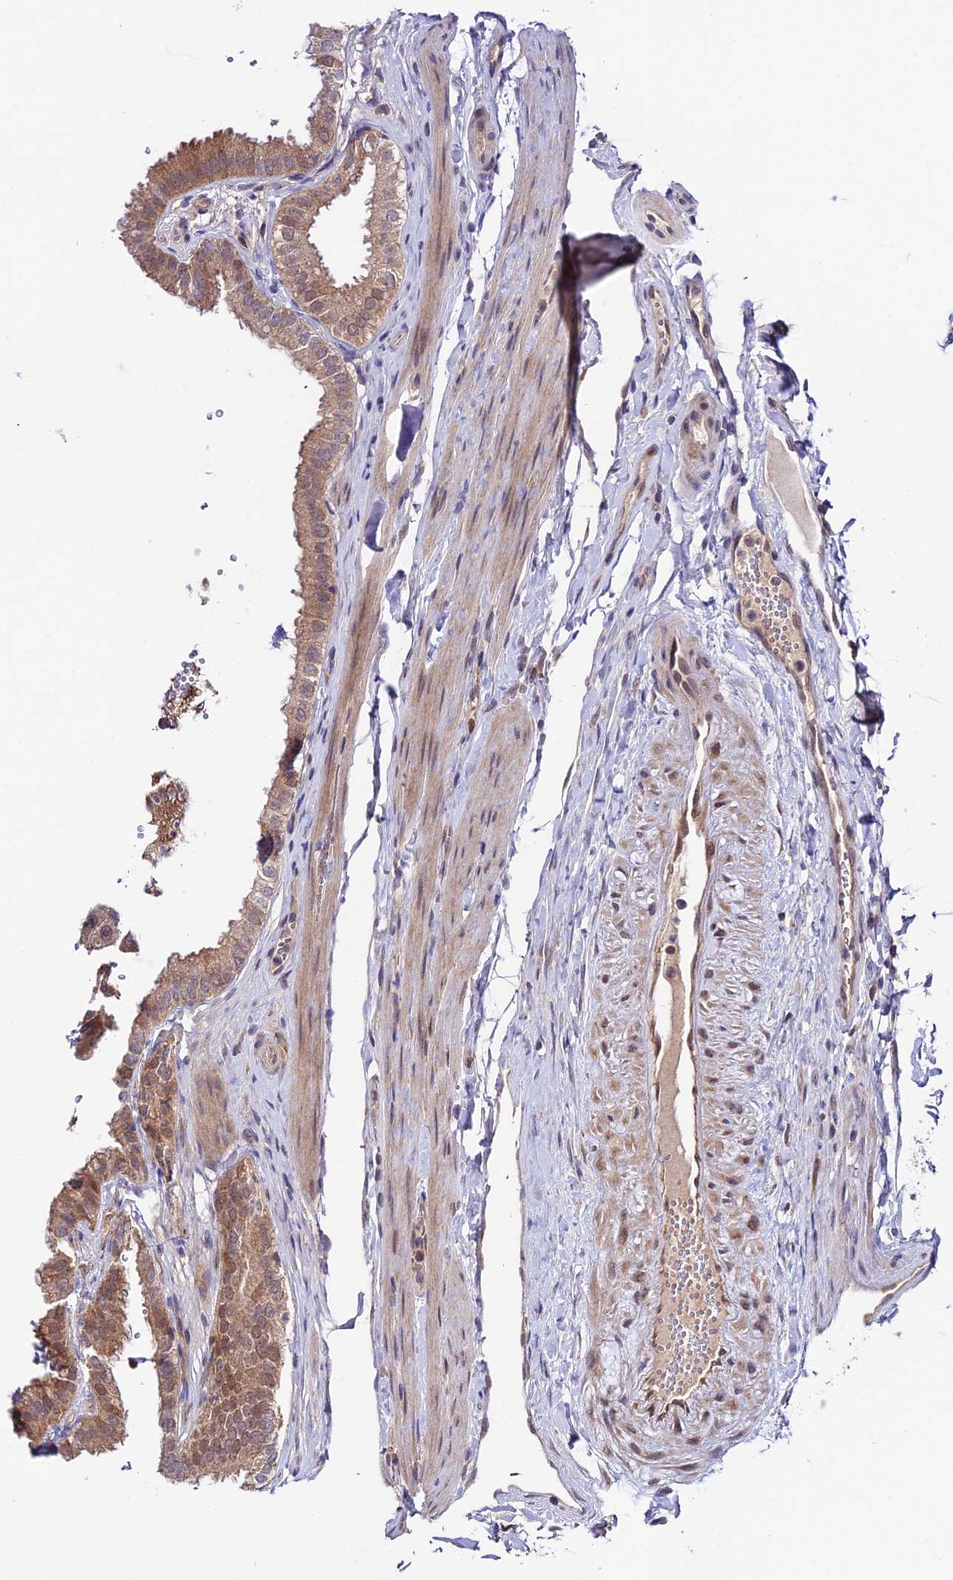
{"staining": {"intensity": "moderate", "quantity": ">75%", "location": "cytoplasmic/membranous"}, "tissue": "gallbladder", "cell_type": "Glandular cells", "image_type": "normal", "snomed": [{"axis": "morphology", "description": "Normal tissue, NOS"}, {"axis": "topography", "description": "Gallbladder"}], "caption": "Immunohistochemical staining of normal gallbladder displays medium levels of moderate cytoplasmic/membranous positivity in approximately >75% of glandular cells.", "gene": "TRIM40", "patient": {"sex": "female", "age": 61}}